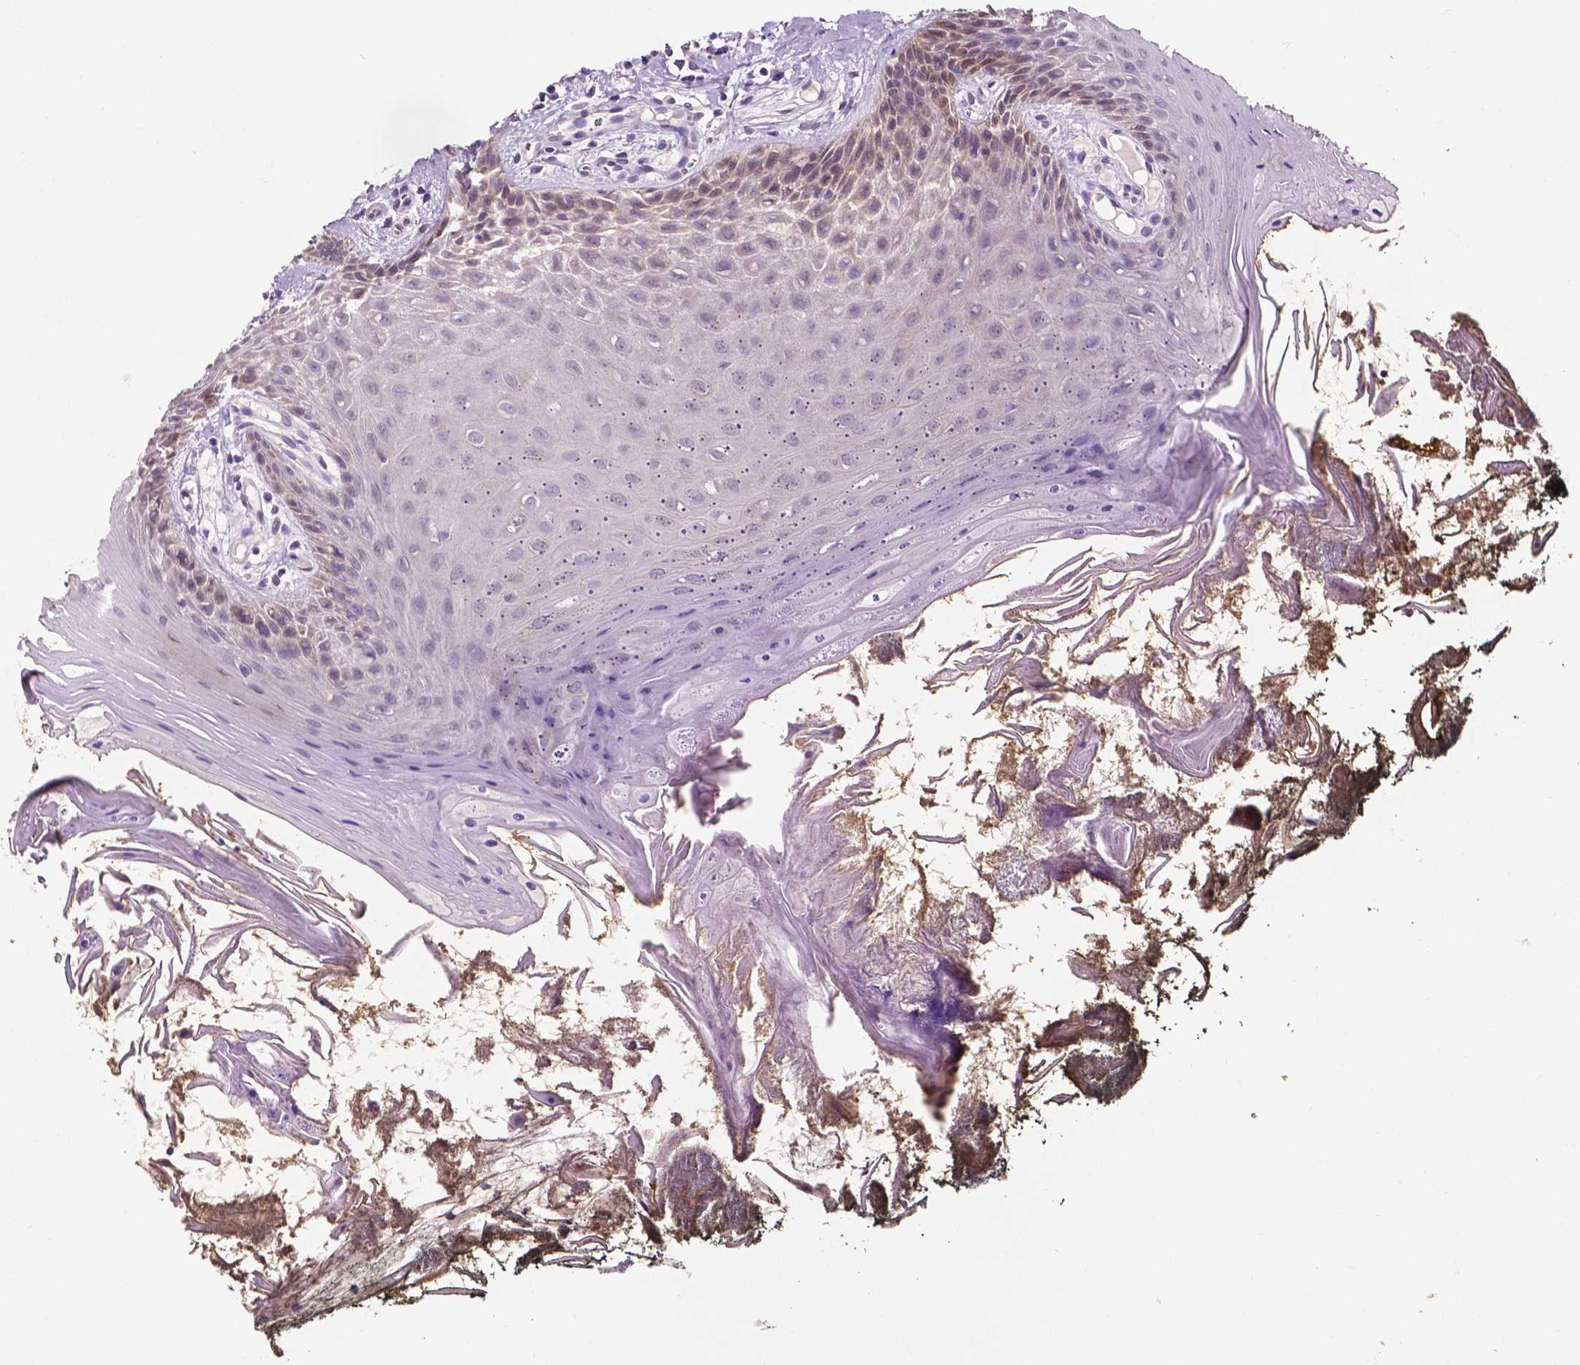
{"staining": {"intensity": "weak", "quantity": "<25%", "location": "cytoplasmic/membranous"}, "tissue": "oral mucosa", "cell_type": "Squamous epithelial cells", "image_type": "normal", "snomed": [{"axis": "morphology", "description": "Normal tissue, NOS"}, {"axis": "topography", "description": "Oral tissue"}], "caption": "Histopathology image shows no significant protein expression in squamous epithelial cells of unremarkable oral mucosa.", "gene": "PSAT1", "patient": {"sex": "male", "age": 9}}